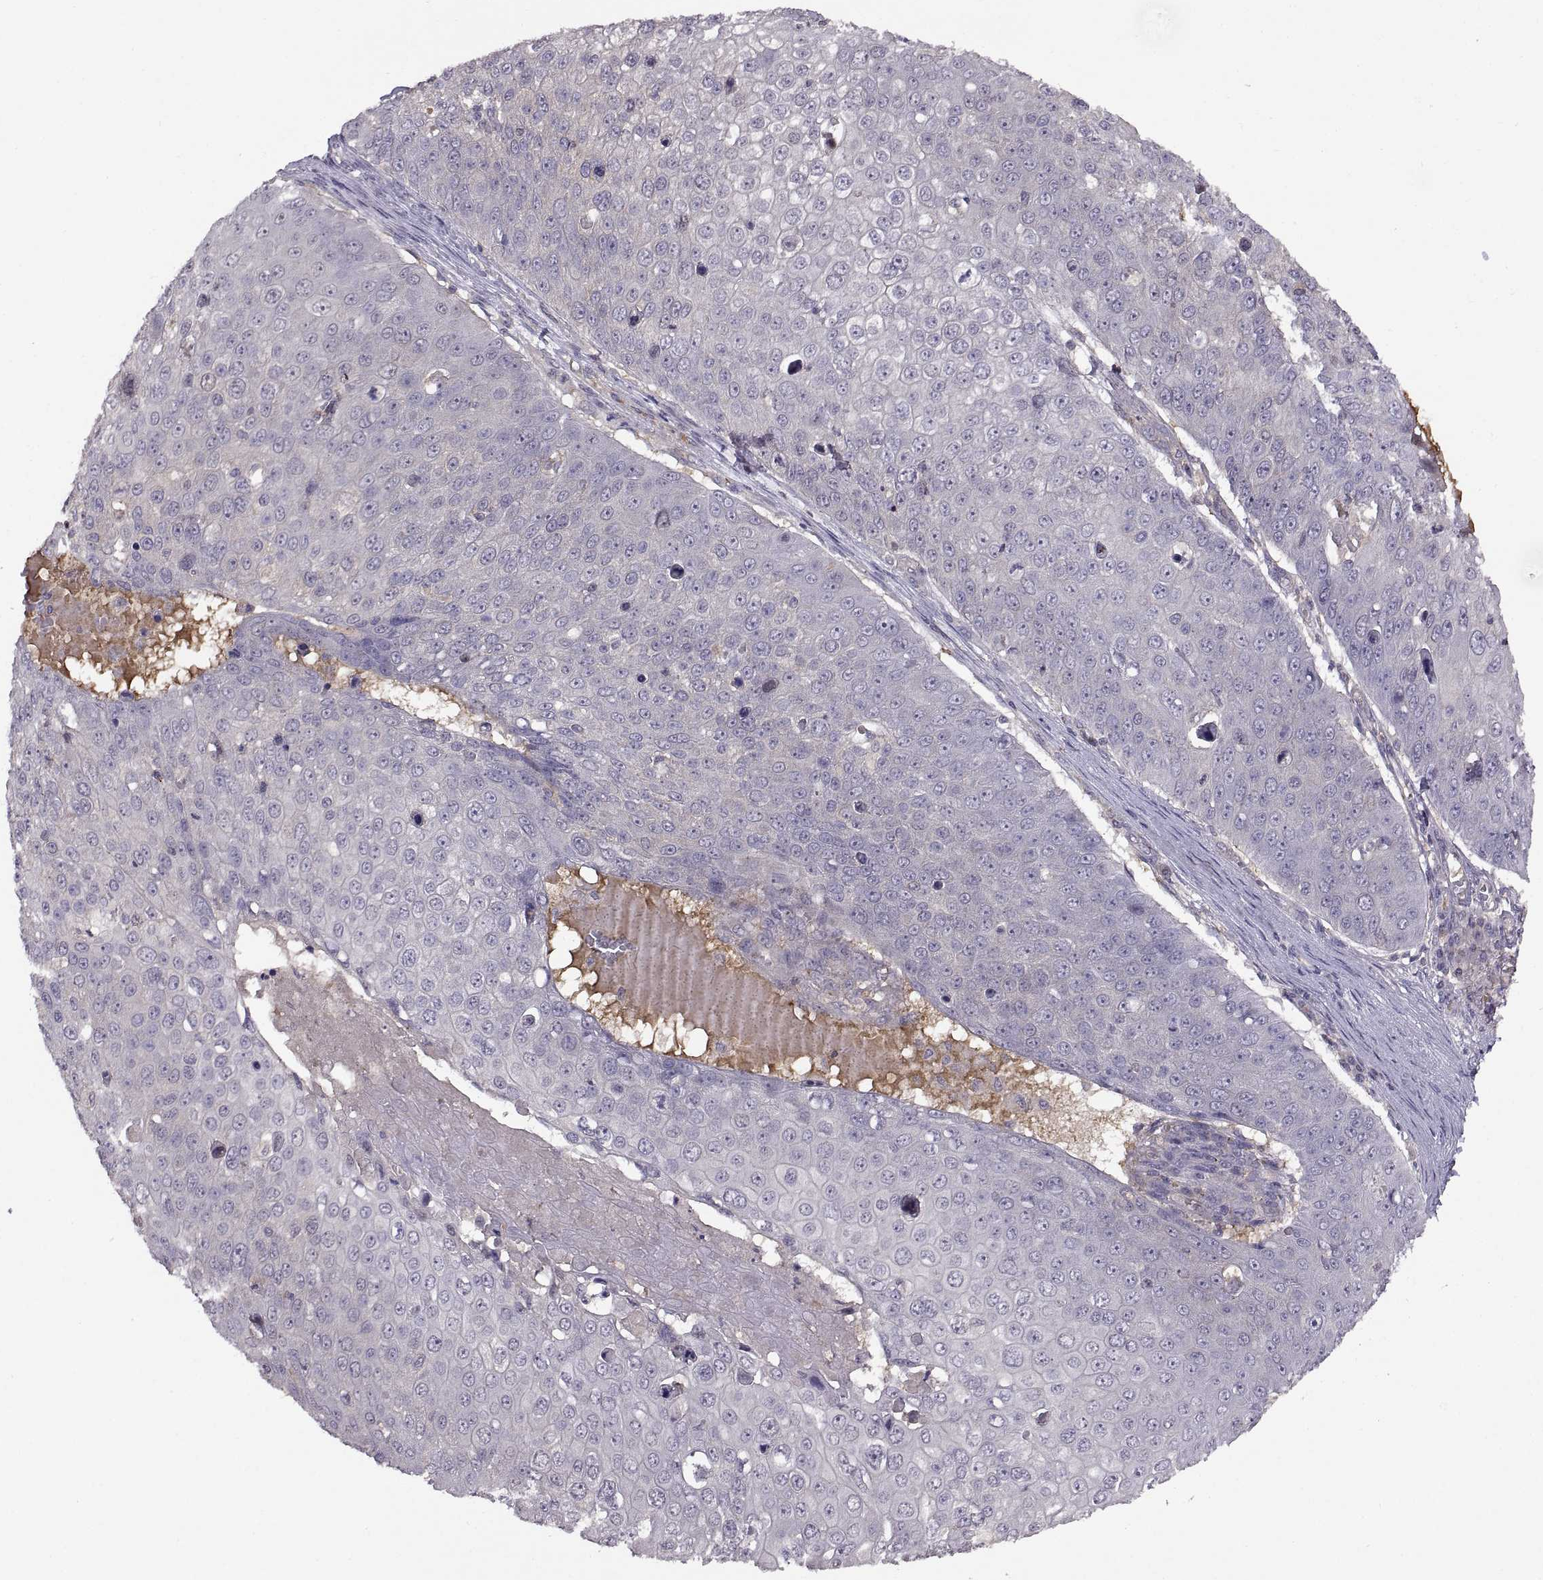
{"staining": {"intensity": "negative", "quantity": "none", "location": "none"}, "tissue": "skin cancer", "cell_type": "Tumor cells", "image_type": "cancer", "snomed": [{"axis": "morphology", "description": "Squamous cell carcinoma, NOS"}, {"axis": "topography", "description": "Skin"}], "caption": "There is no significant positivity in tumor cells of skin cancer.", "gene": "NMNAT2", "patient": {"sex": "male", "age": 71}}